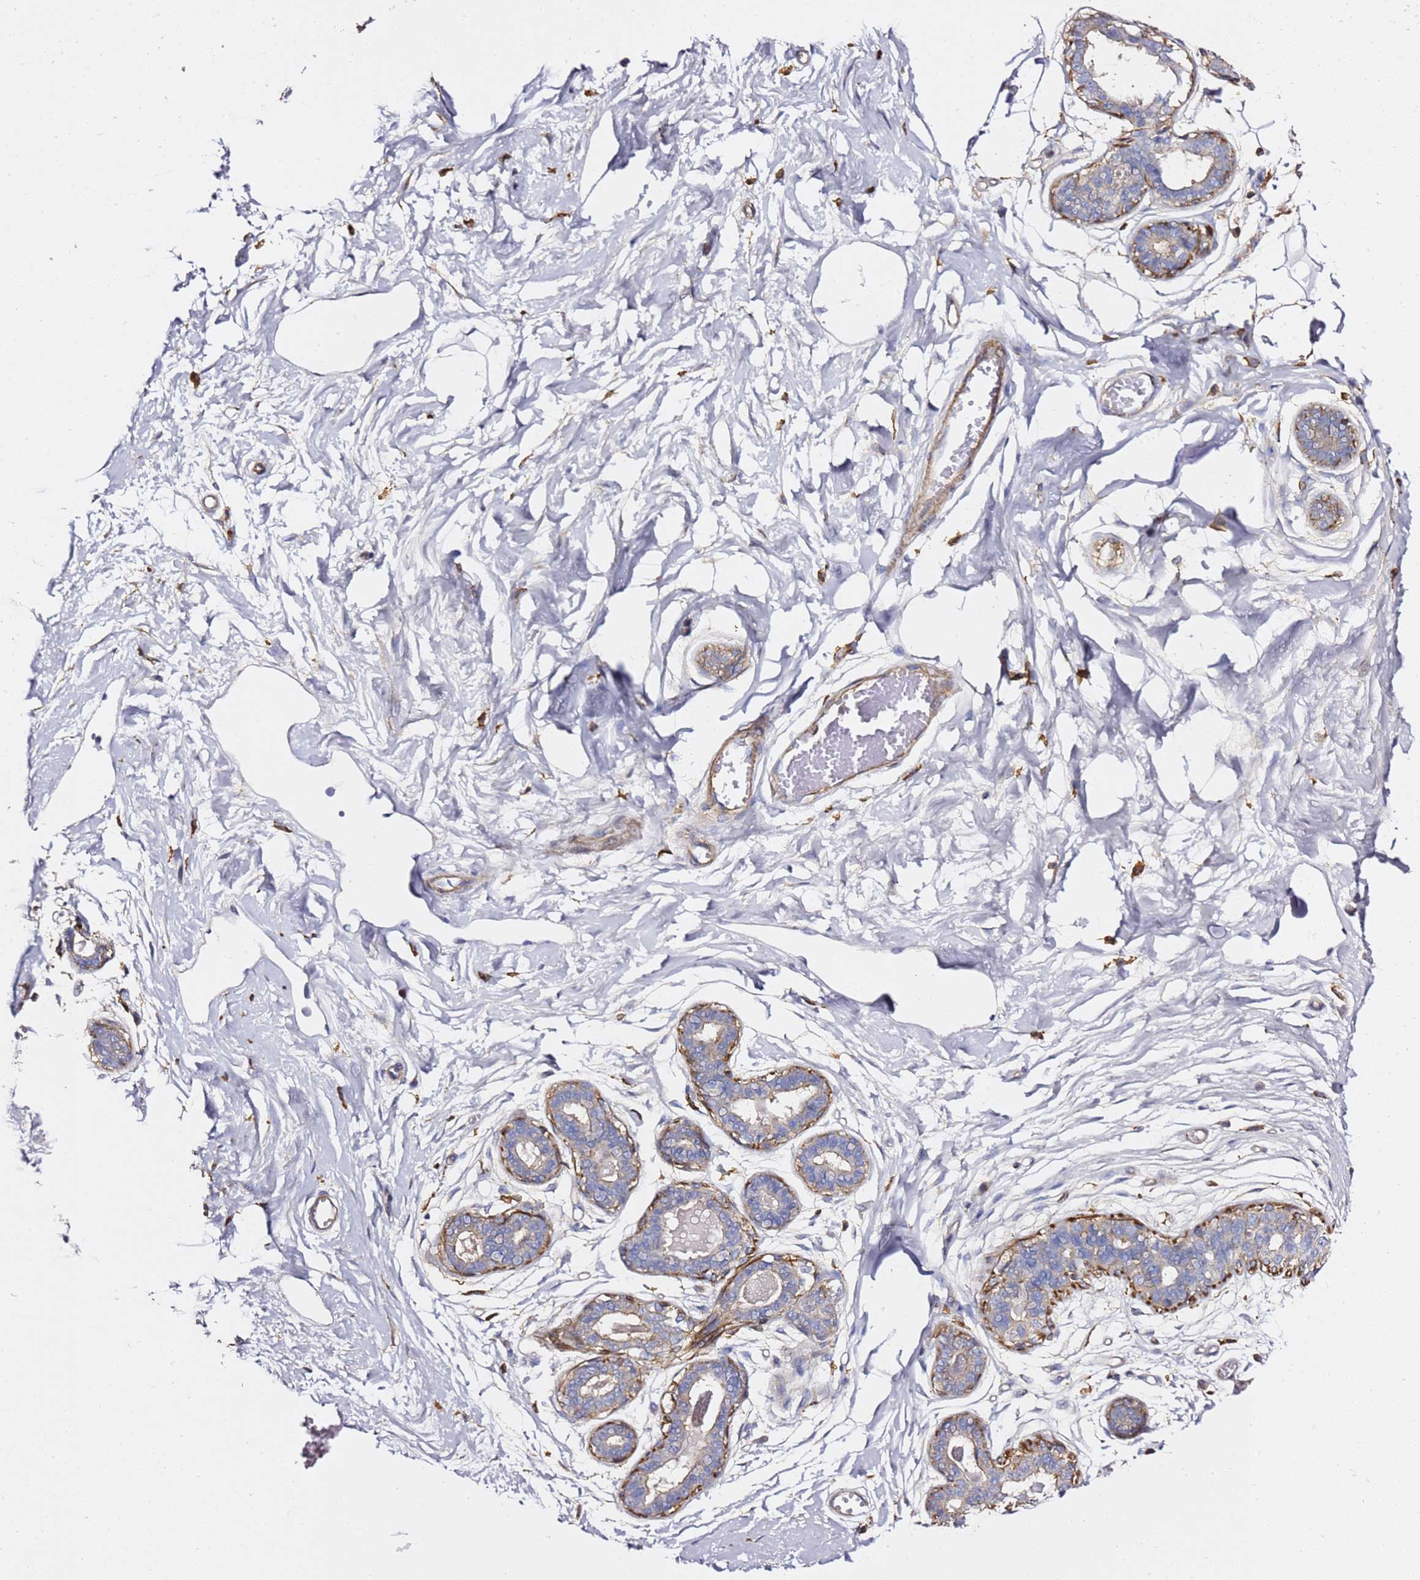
{"staining": {"intensity": "negative", "quantity": "none", "location": "none"}, "tissue": "breast", "cell_type": "Adipocytes", "image_type": "normal", "snomed": [{"axis": "morphology", "description": "Normal tissue, NOS"}, {"axis": "topography", "description": "Breast"}], "caption": "IHC image of unremarkable human breast stained for a protein (brown), which reveals no positivity in adipocytes. (DAB (3,3'-diaminobenzidine) IHC visualized using brightfield microscopy, high magnification).", "gene": "ZFP36L2", "patient": {"sex": "female", "age": 45}}